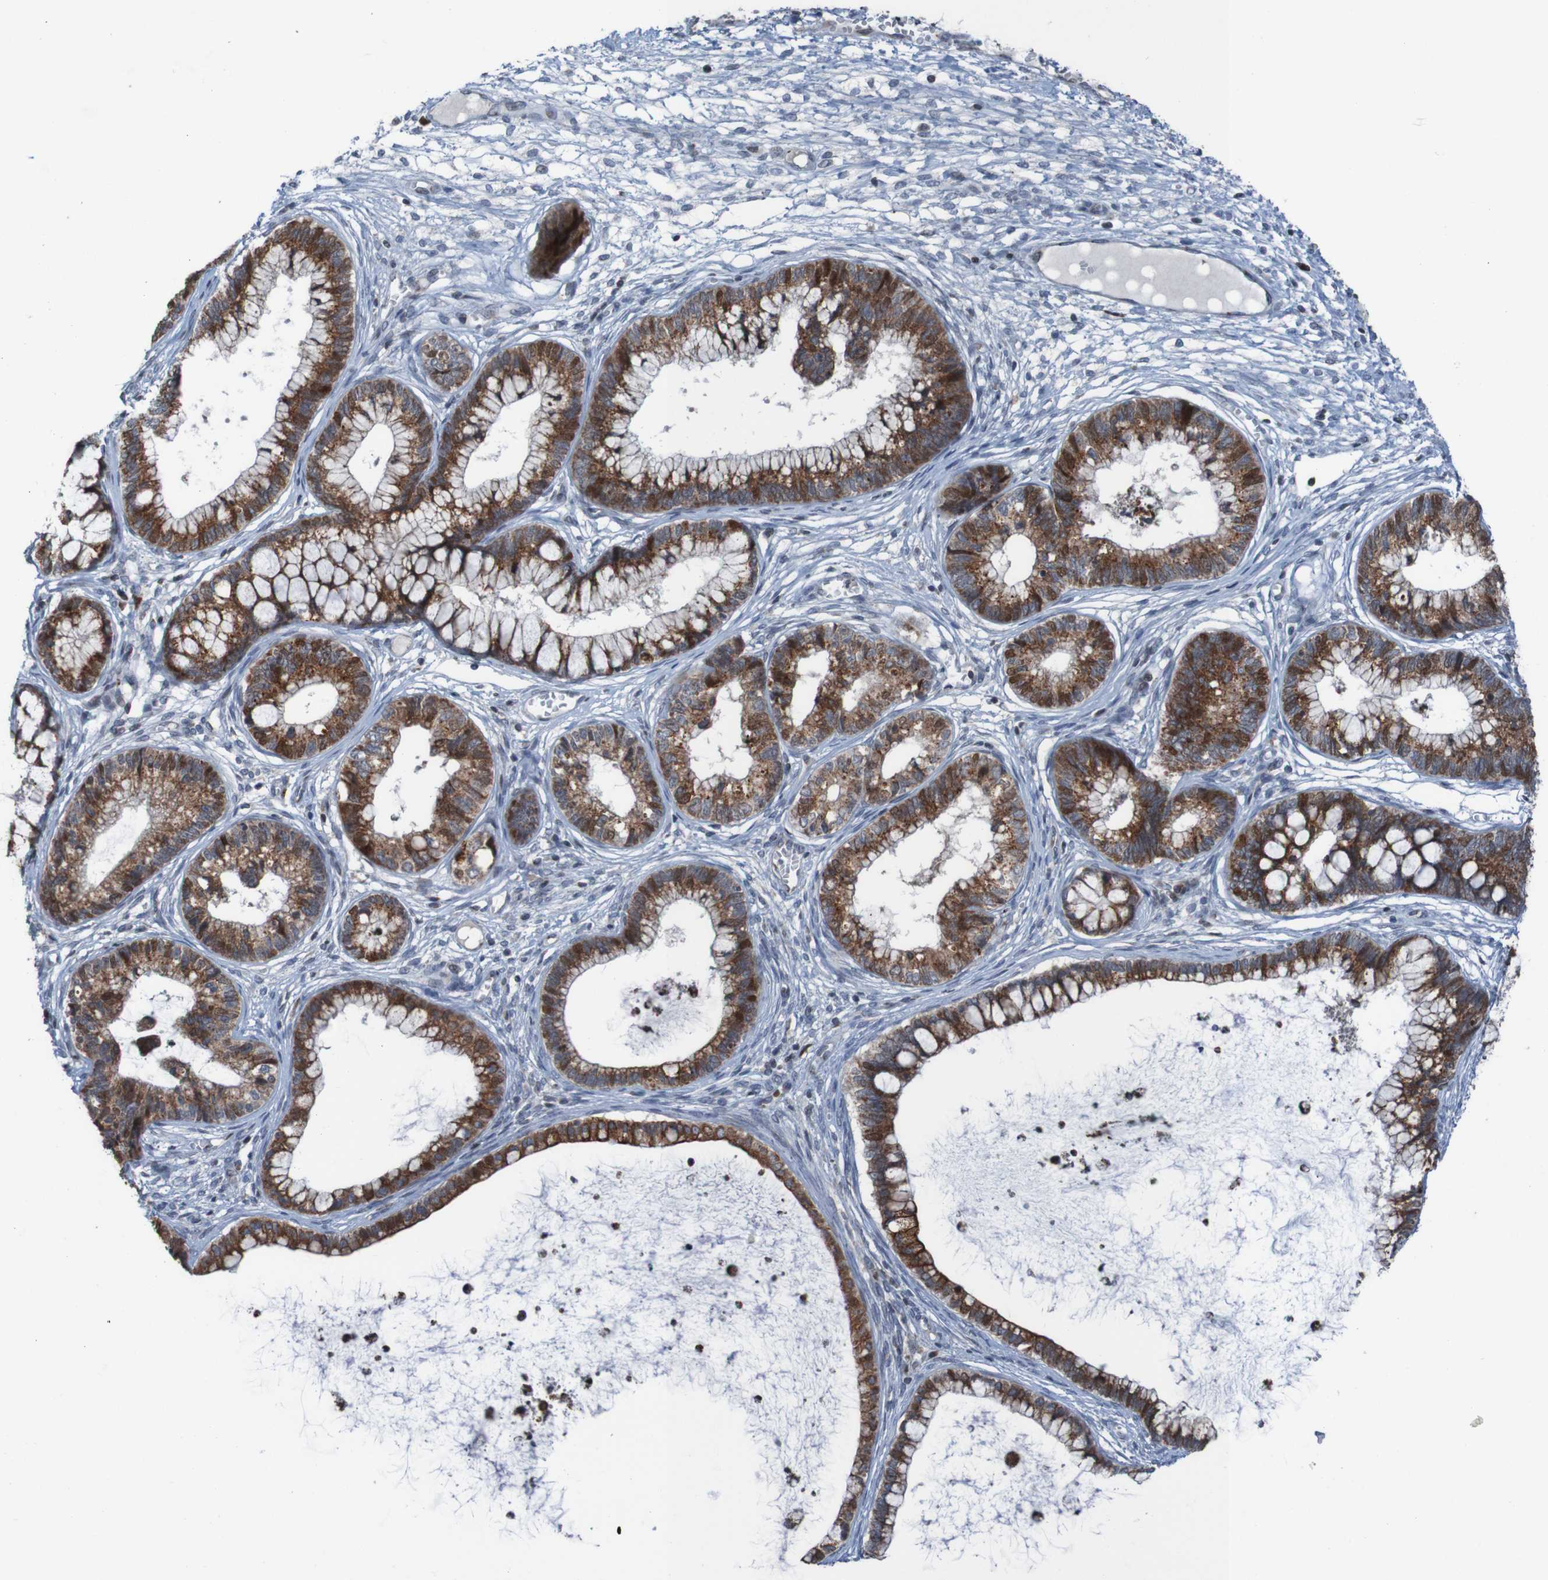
{"staining": {"intensity": "strong", "quantity": ">75%", "location": "cytoplasmic/membranous"}, "tissue": "cervical cancer", "cell_type": "Tumor cells", "image_type": "cancer", "snomed": [{"axis": "morphology", "description": "Adenocarcinoma, NOS"}, {"axis": "topography", "description": "Cervix"}], "caption": "IHC image of human cervical adenocarcinoma stained for a protein (brown), which shows high levels of strong cytoplasmic/membranous expression in about >75% of tumor cells.", "gene": "UNG", "patient": {"sex": "female", "age": 44}}